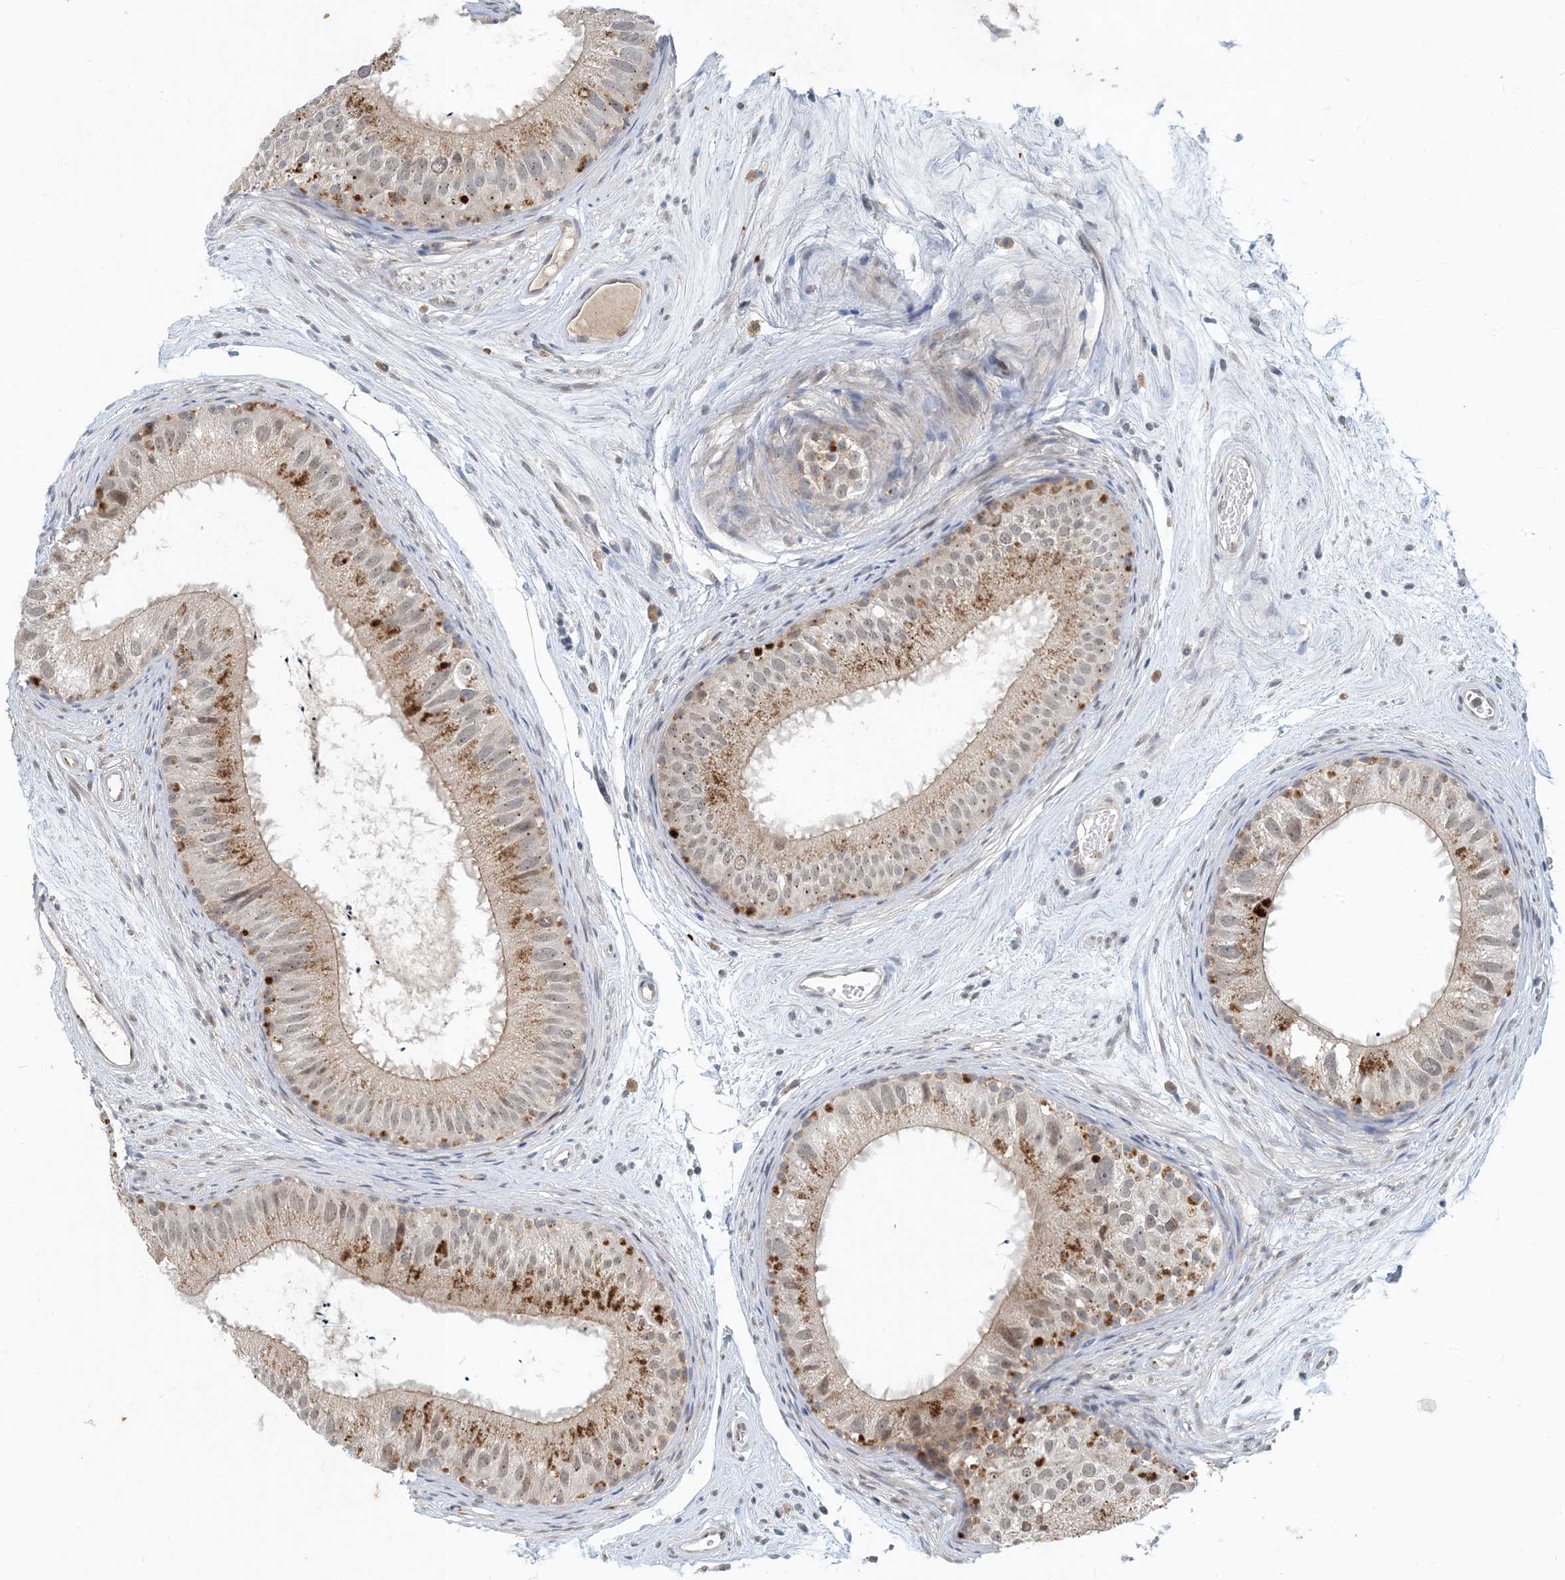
{"staining": {"intensity": "weak", "quantity": "<25%", "location": "cytoplasmic/membranous"}, "tissue": "epididymis", "cell_type": "Glandular cells", "image_type": "normal", "snomed": [{"axis": "morphology", "description": "Normal tissue, NOS"}, {"axis": "topography", "description": "Epididymis"}], "caption": "This is a image of immunohistochemistry (IHC) staining of normal epididymis, which shows no positivity in glandular cells.", "gene": "TINAG", "patient": {"sex": "male", "age": 77}}